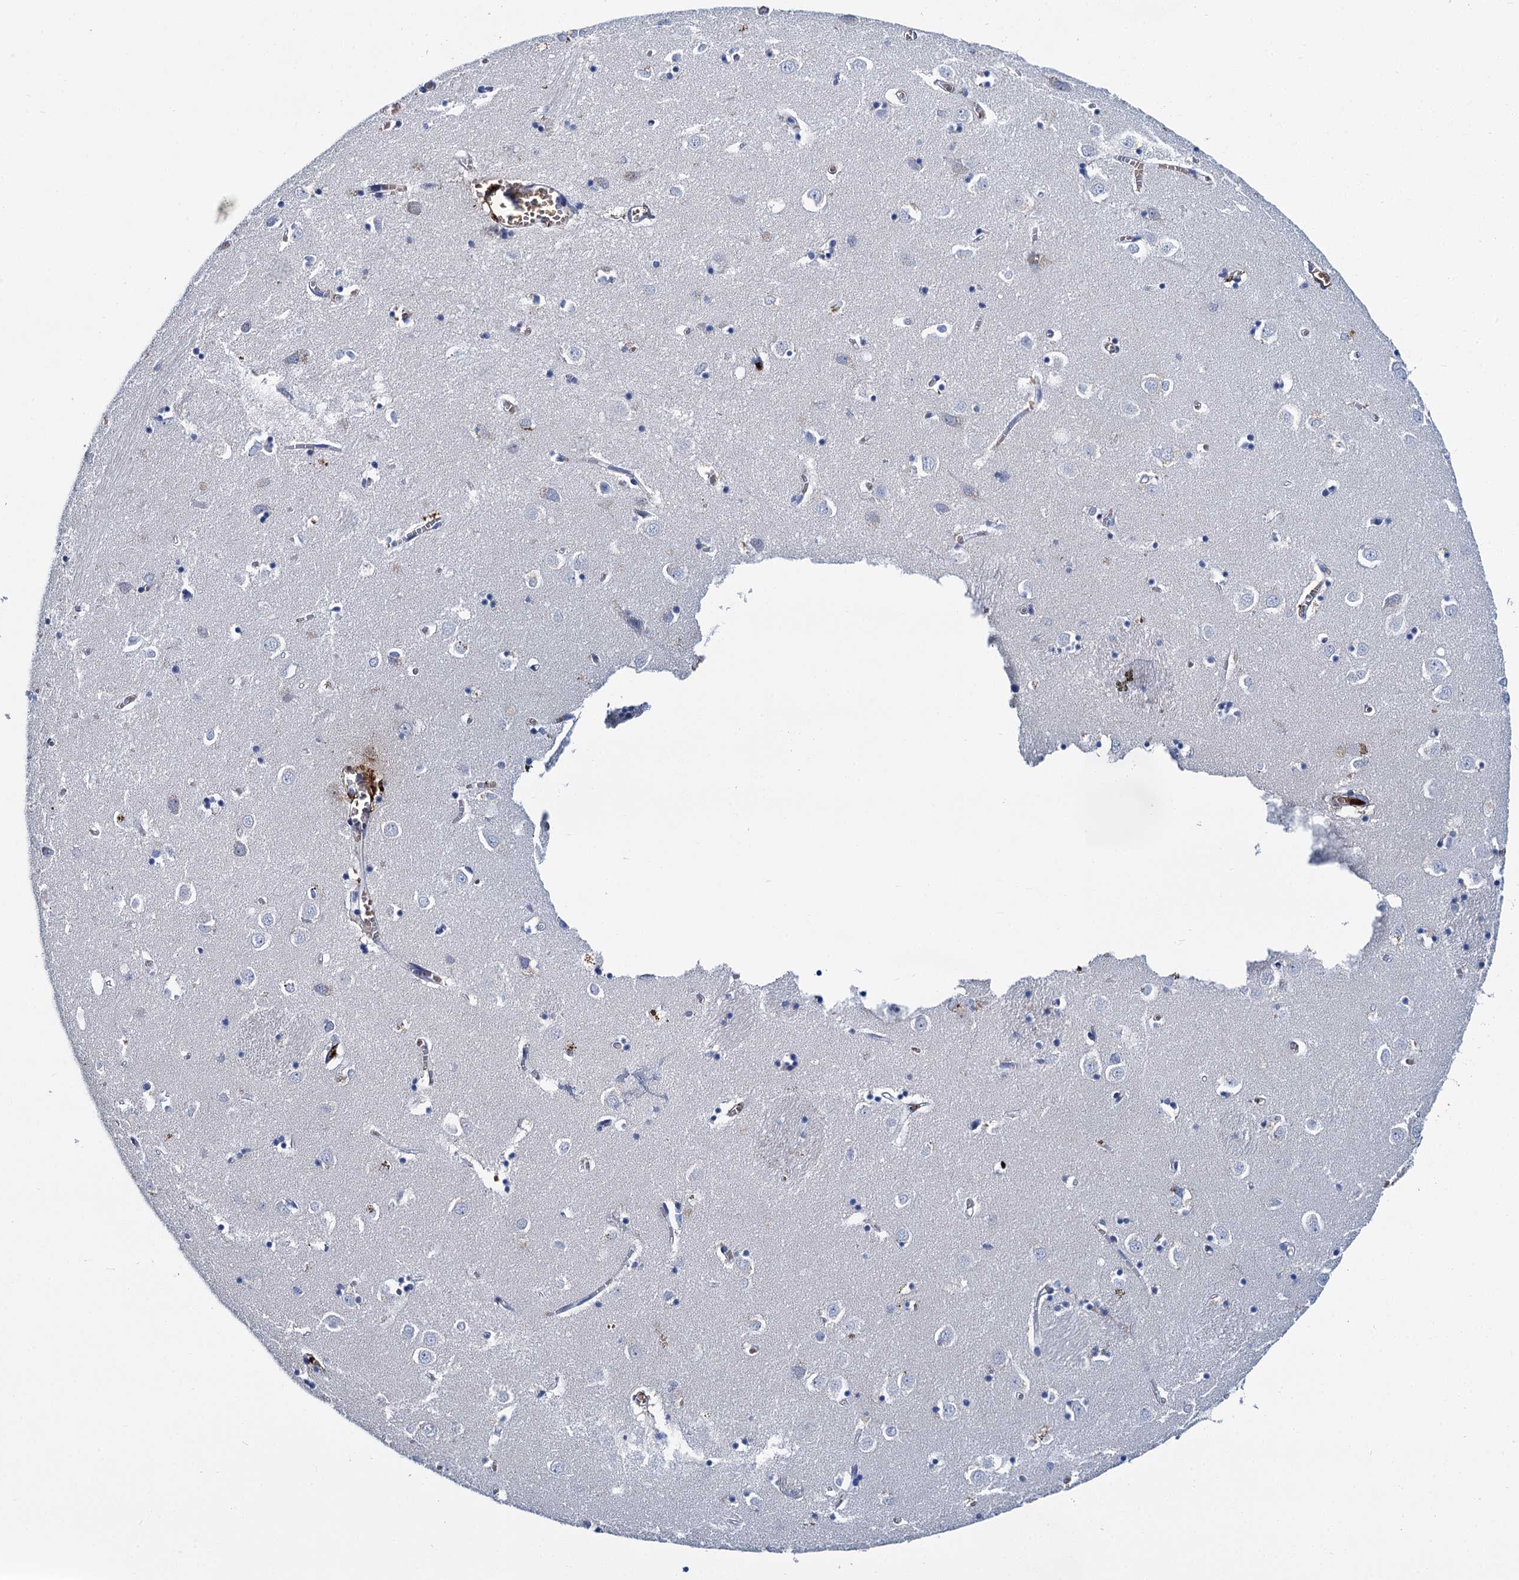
{"staining": {"intensity": "negative", "quantity": "none", "location": "none"}, "tissue": "caudate", "cell_type": "Glial cells", "image_type": "normal", "snomed": [{"axis": "morphology", "description": "Normal tissue, NOS"}, {"axis": "topography", "description": "Lateral ventricle wall"}], "caption": "This is an IHC micrograph of benign human caudate. There is no positivity in glial cells.", "gene": "ATG2A", "patient": {"sex": "male", "age": 70}}